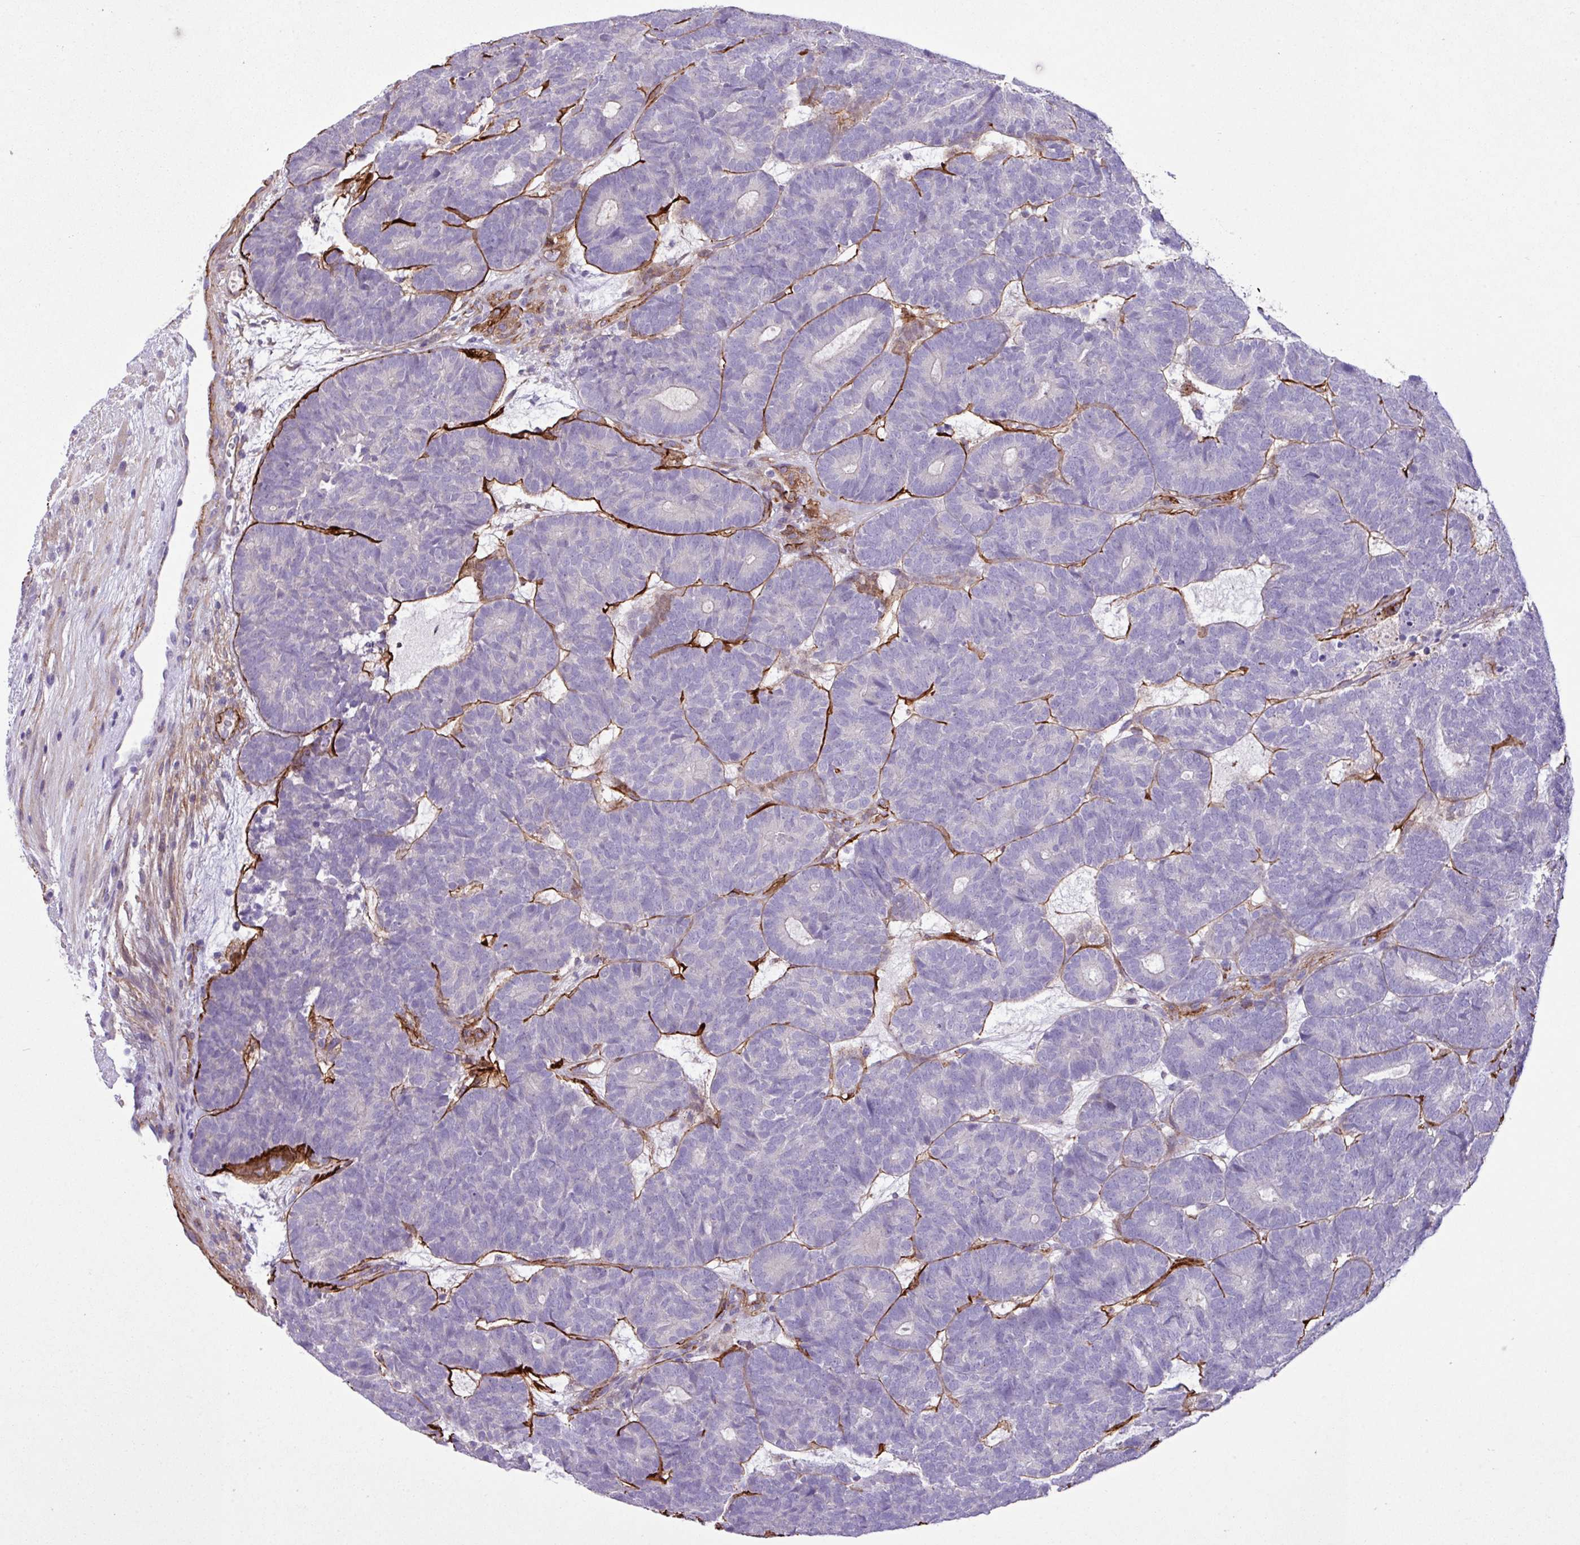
{"staining": {"intensity": "negative", "quantity": "none", "location": "none"}, "tissue": "head and neck cancer", "cell_type": "Tumor cells", "image_type": "cancer", "snomed": [{"axis": "morphology", "description": "Adenocarcinoma, NOS"}, {"axis": "topography", "description": "Head-Neck"}], "caption": "Human head and neck adenocarcinoma stained for a protein using immunohistochemistry (IHC) reveals no expression in tumor cells.", "gene": "CD248", "patient": {"sex": "female", "age": 81}}